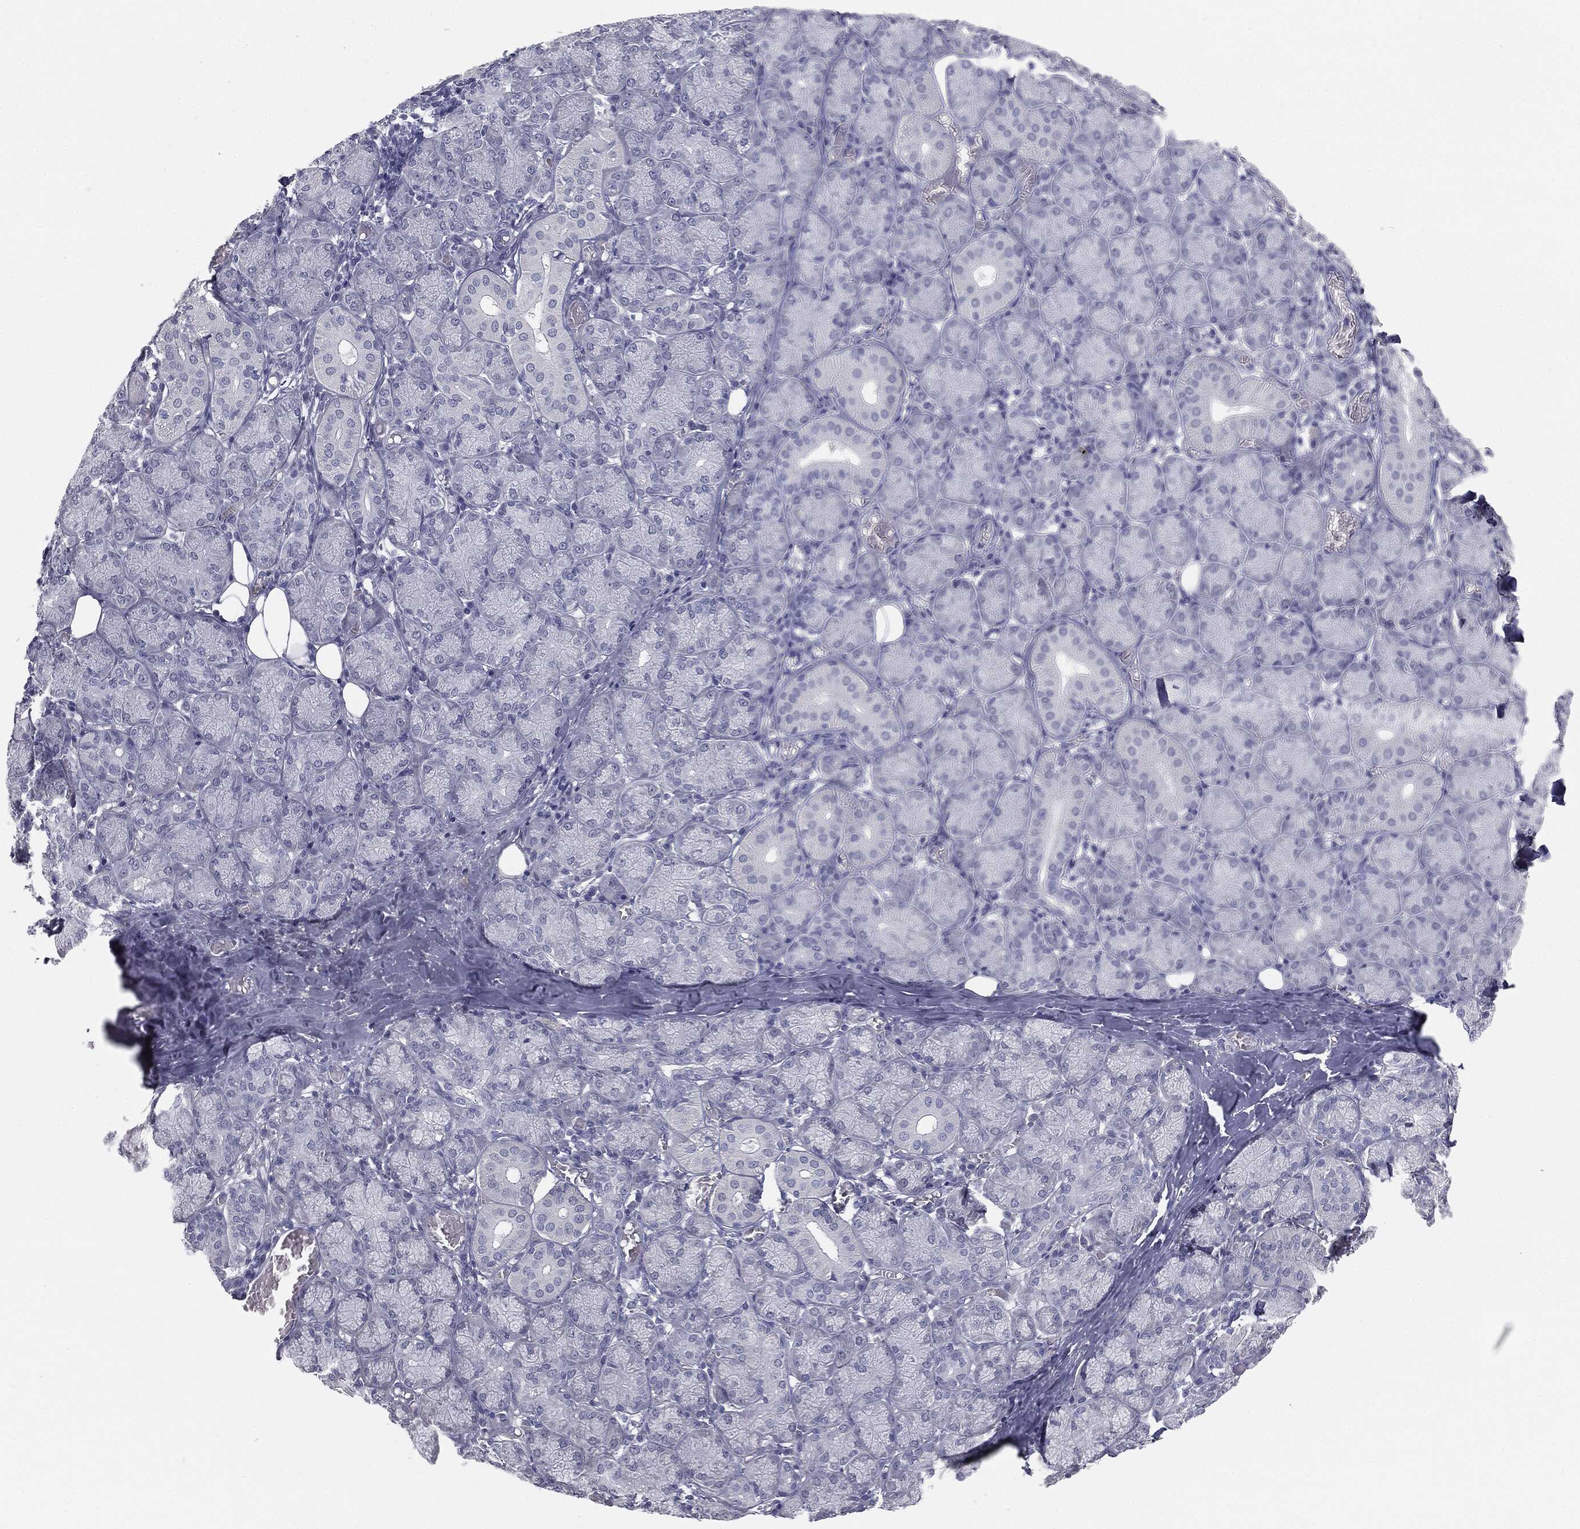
{"staining": {"intensity": "negative", "quantity": "none", "location": "none"}, "tissue": "salivary gland", "cell_type": "Glandular cells", "image_type": "normal", "snomed": [{"axis": "morphology", "description": "Normal tissue, NOS"}, {"axis": "topography", "description": "Salivary gland"}, {"axis": "topography", "description": "Peripheral nerve tissue"}], "caption": "DAB immunohistochemical staining of benign human salivary gland displays no significant positivity in glandular cells. (Brightfield microscopy of DAB immunohistochemistry at high magnification).", "gene": "MUC5AC", "patient": {"sex": "female", "age": 24}}